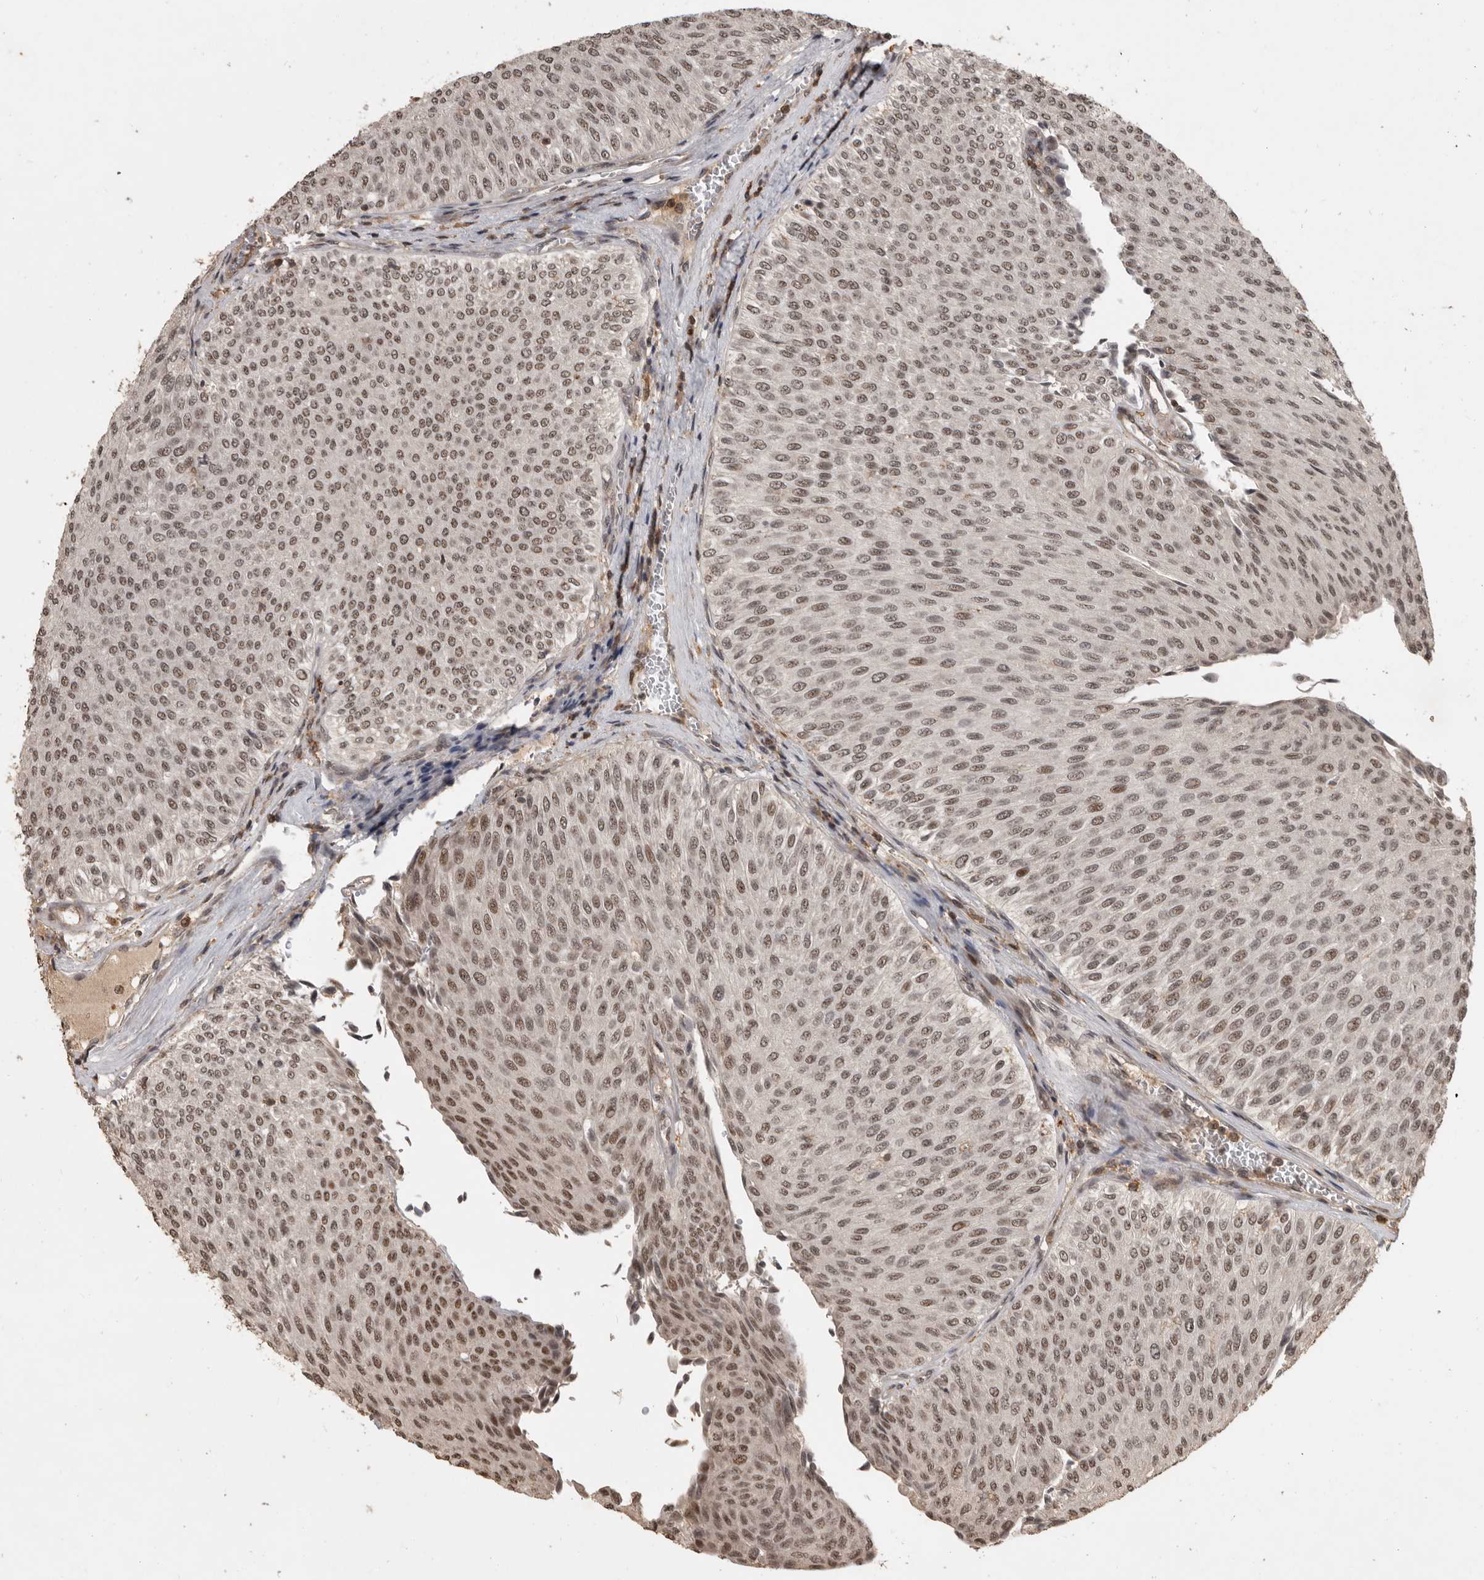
{"staining": {"intensity": "weak", "quantity": ">75%", "location": "nuclear"}, "tissue": "urothelial cancer", "cell_type": "Tumor cells", "image_type": "cancer", "snomed": [{"axis": "morphology", "description": "Urothelial carcinoma, Low grade"}, {"axis": "topography", "description": "Urinary bladder"}], "caption": "Immunohistochemical staining of human urothelial cancer displays low levels of weak nuclear protein expression in approximately >75% of tumor cells.", "gene": "CBLL1", "patient": {"sex": "male", "age": 78}}